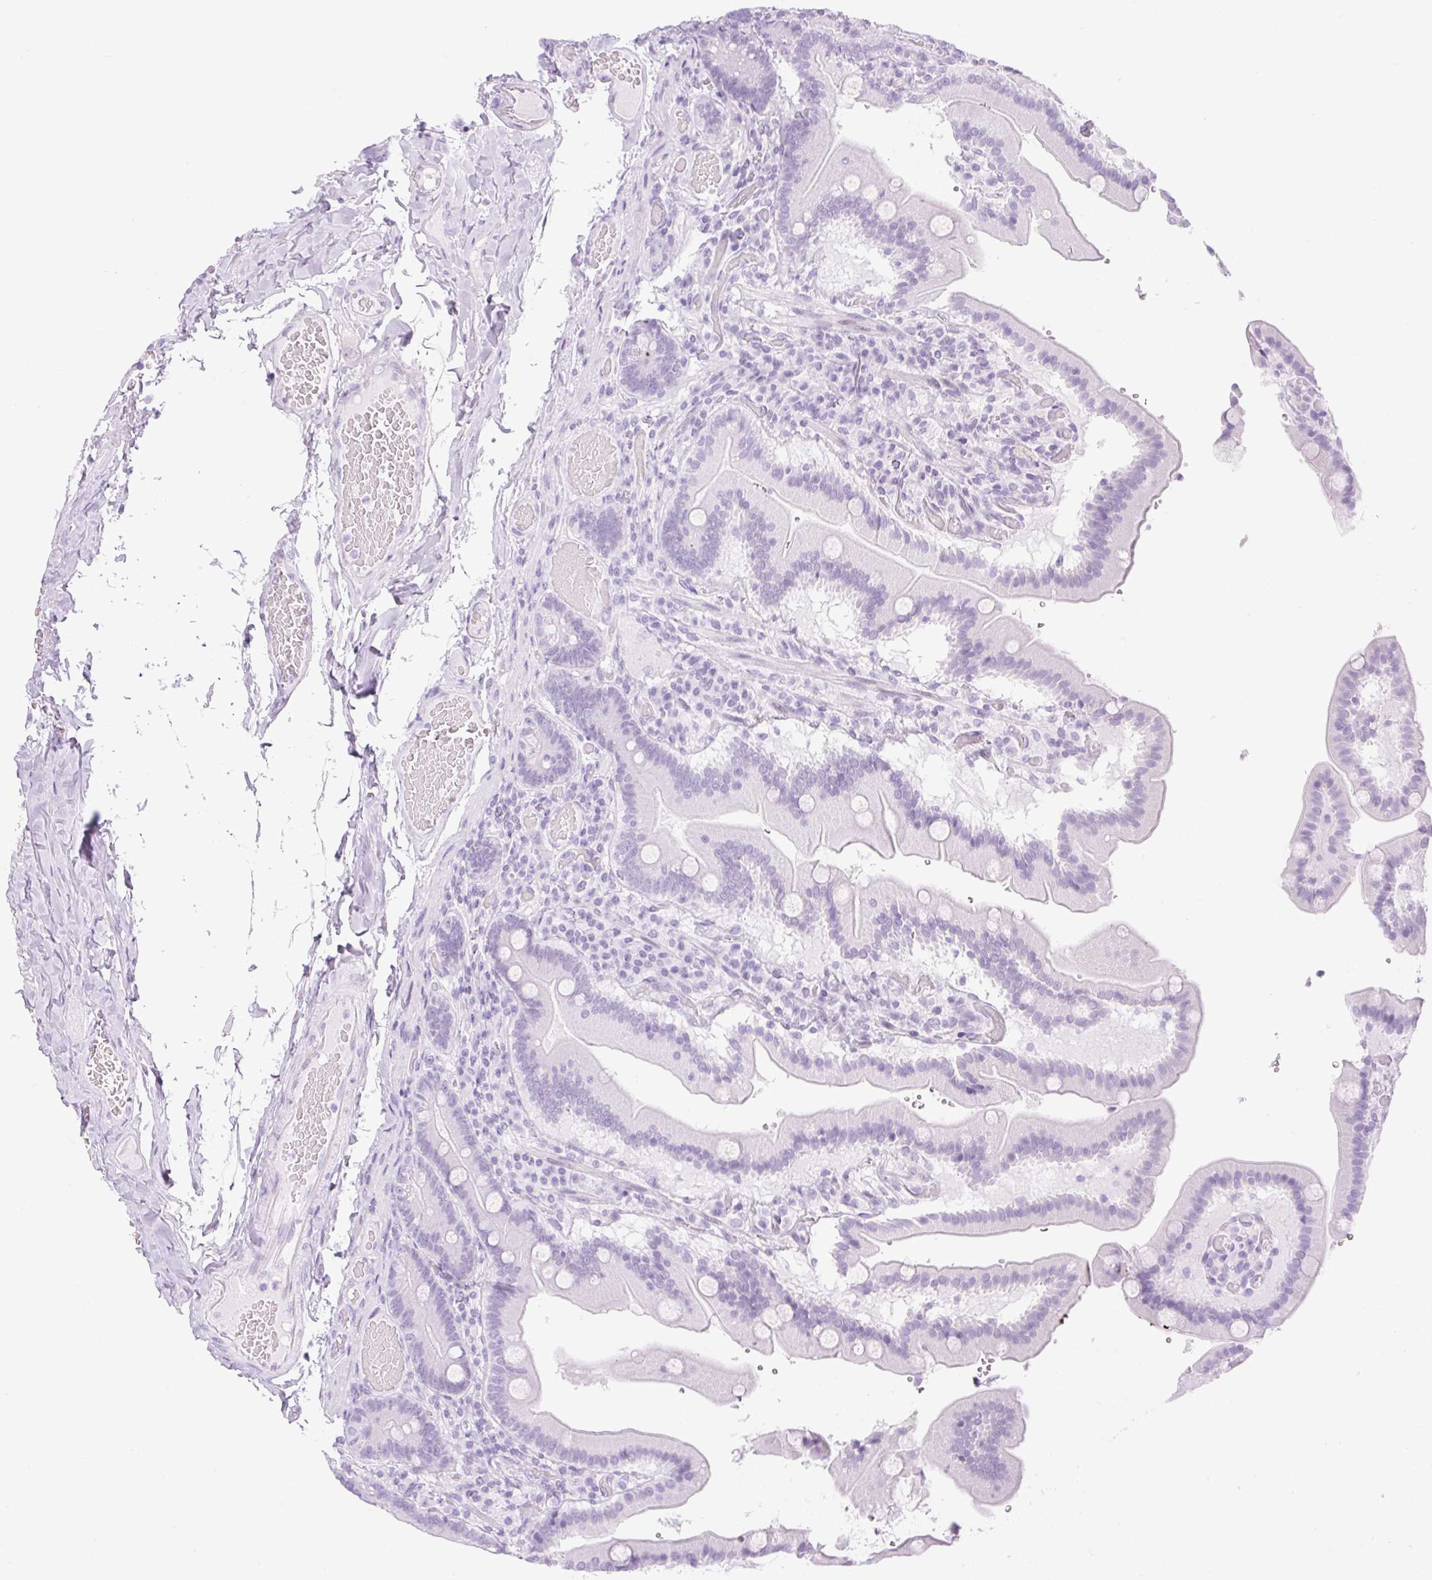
{"staining": {"intensity": "negative", "quantity": "none", "location": "none"}, "tissue": "duodenum", "cell_type": "Glandular cells", "image_type": "normal", "snomed": [{"axis": "morphology", "description": "Normal tissue, NOS"}, {"axis": "topography", "description": "Duodenum"}], "caption": "Immunohistochemistry (IHC) histopathology image of unremarkable duodenum stained for a protein (brown), which demonstrates no positivity in glandular cells. (DAB immunohistochemistry (IHC) visualized using brightfield microscopy, high magnification).", "gene": "SPRR4", "patient": {"sex": "female", "age": 62}}